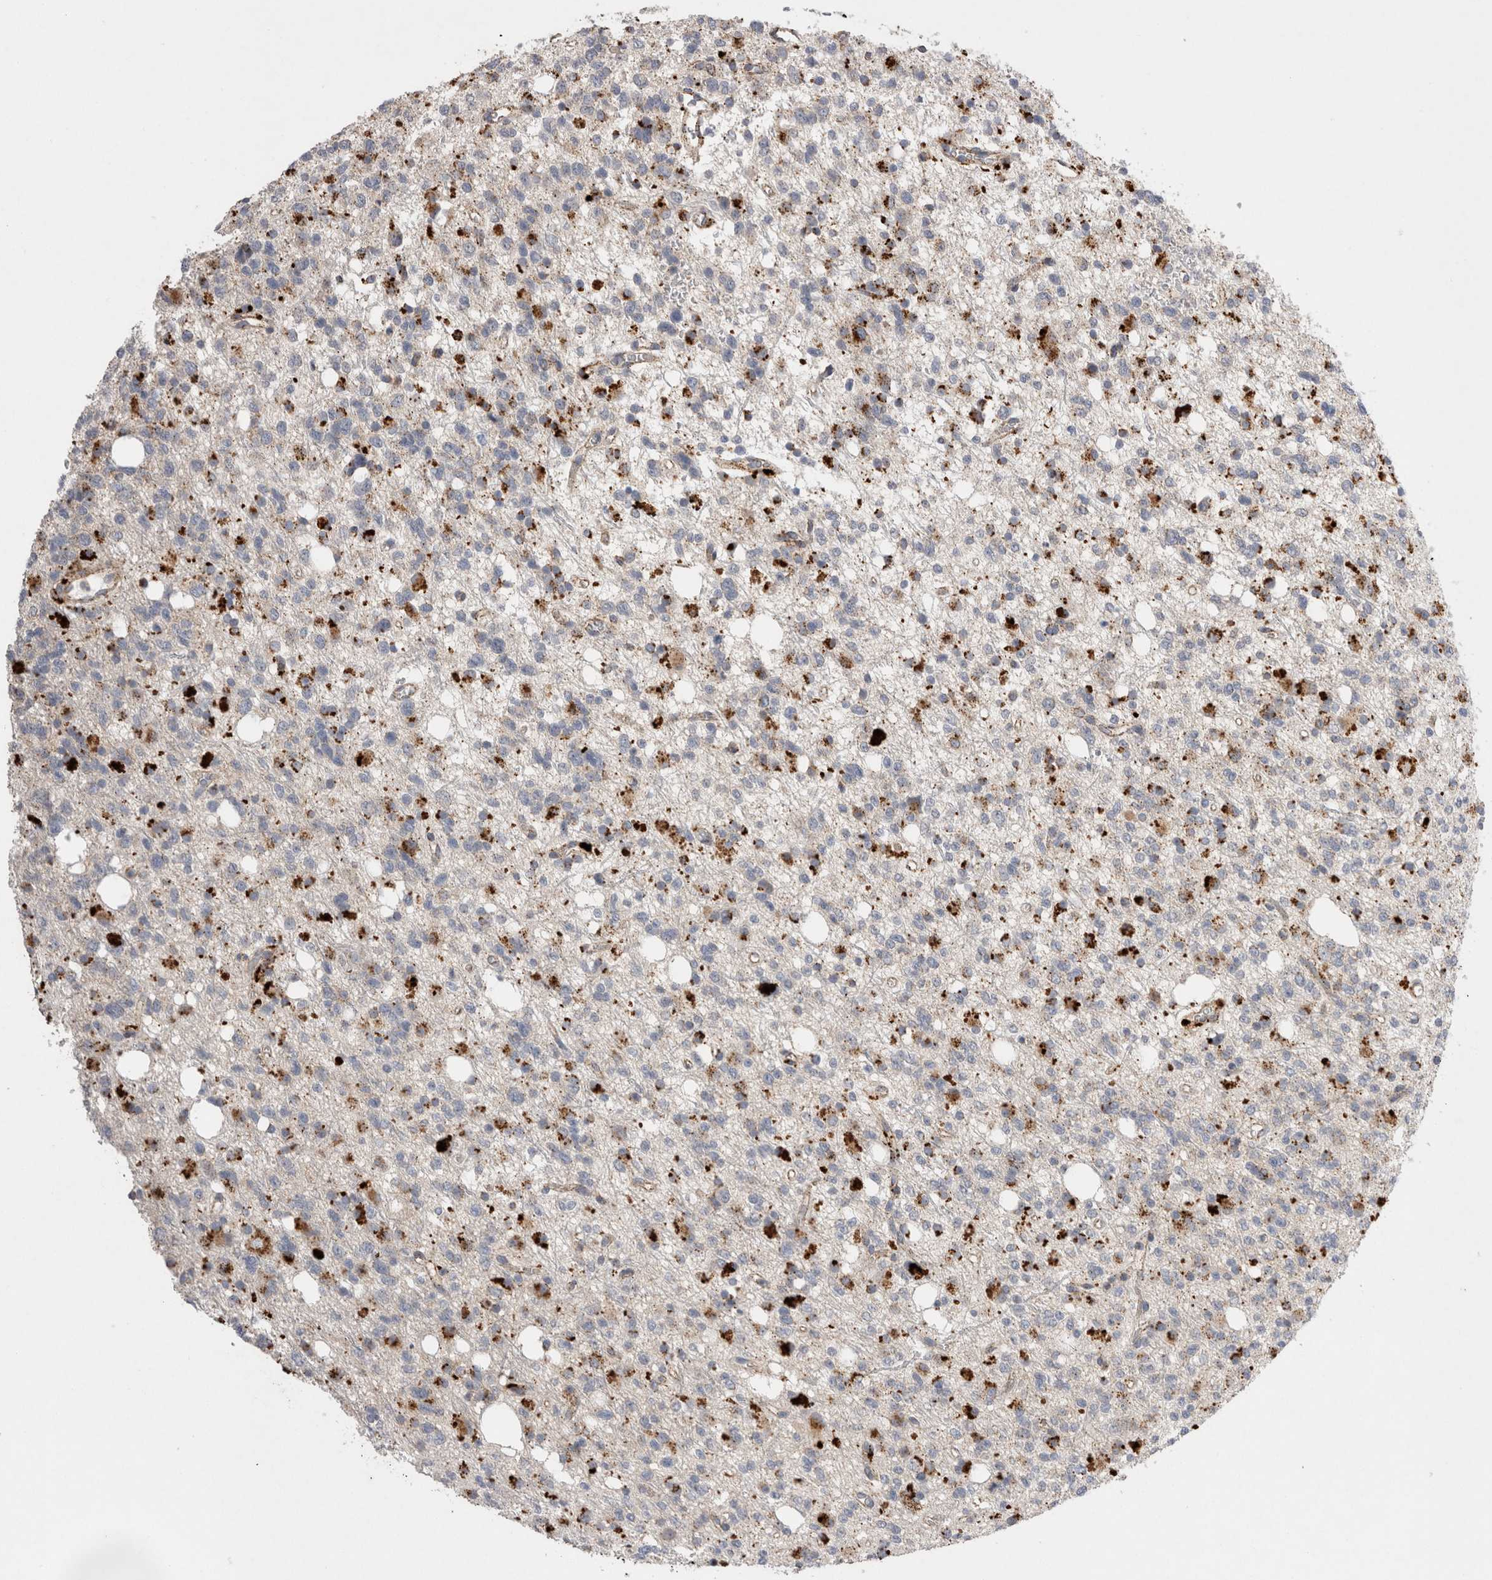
{"staining": {"intensity": "moderate", "quantity": "25%-75%", "location": "cytoplasmic/membranous"}, "tissue": "glioma", "cell_type": "Tumor cells", "image_type": "cancer", "snomed": [{"axis": "morphology", "description": "Glioma, malignant, High grade"}, {"axis": "topography", "description": "Brain"}], "caption": "Brown immunohistochemical staining in malignant high-grade glioma displays moderate cytoplasmic/membranous positivity in approximately 25%-75% of tumor cells.", "gene": "CTSA", "patient": {"sex": "female", "age": 62}}